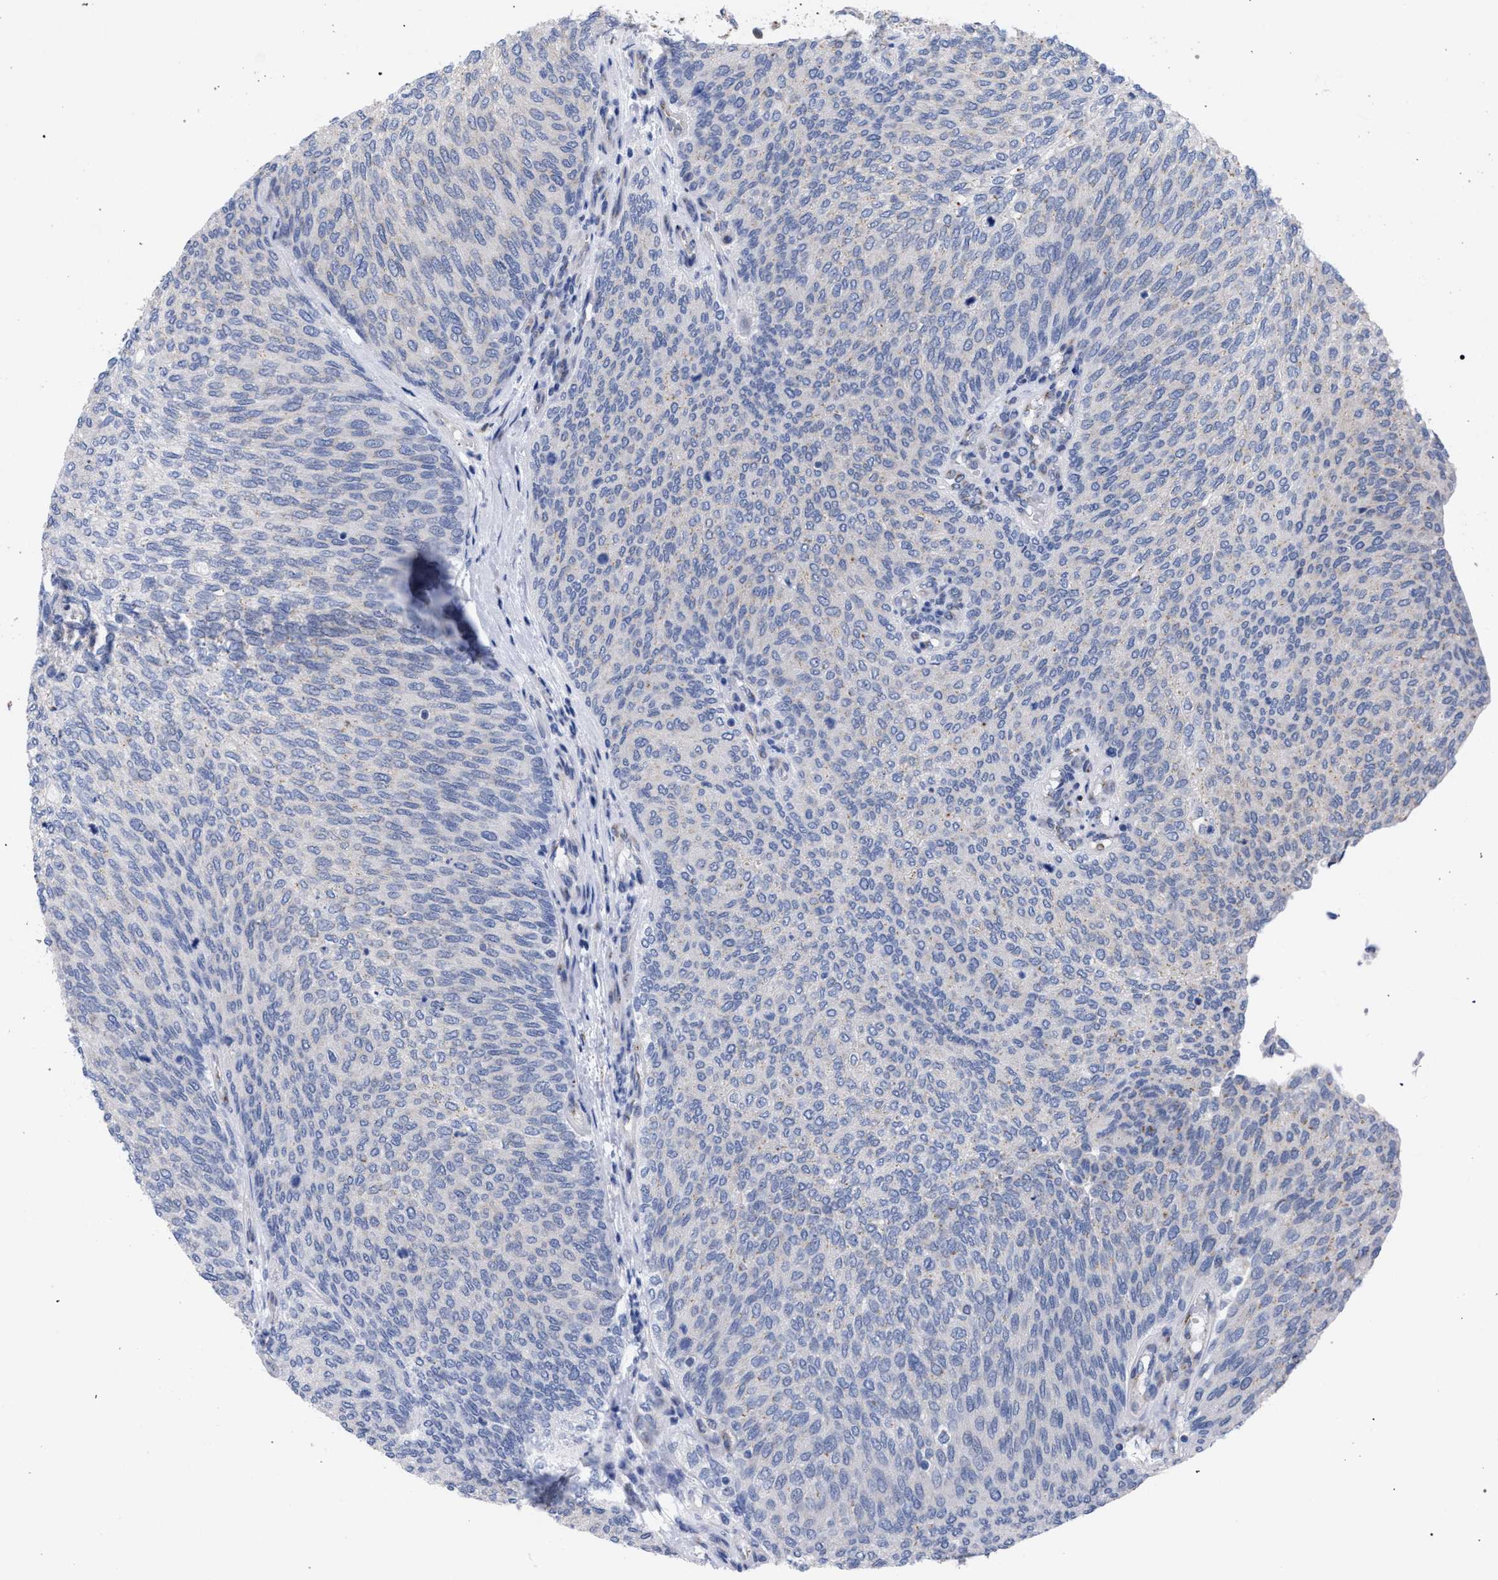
{"staining": {"intensity": "negative", "quantity": "none", "location": "none"}, "tissue": "urothelial cancer", "cell_type": "Tumor cells", "image_type": "cancer", "snomed": [{"axis": "morphology", "description": "Urothelial carcinoma, Low grade"}, {"axis": "topography", "description": "Urinary bladder"}], "caption": "Photomicrograph shows no significant protein staining in tumor cells of urothelial carcinoma (low-grade).", "gene": "GOLGA2", "patient": {"sex": "female", "age": 79}}